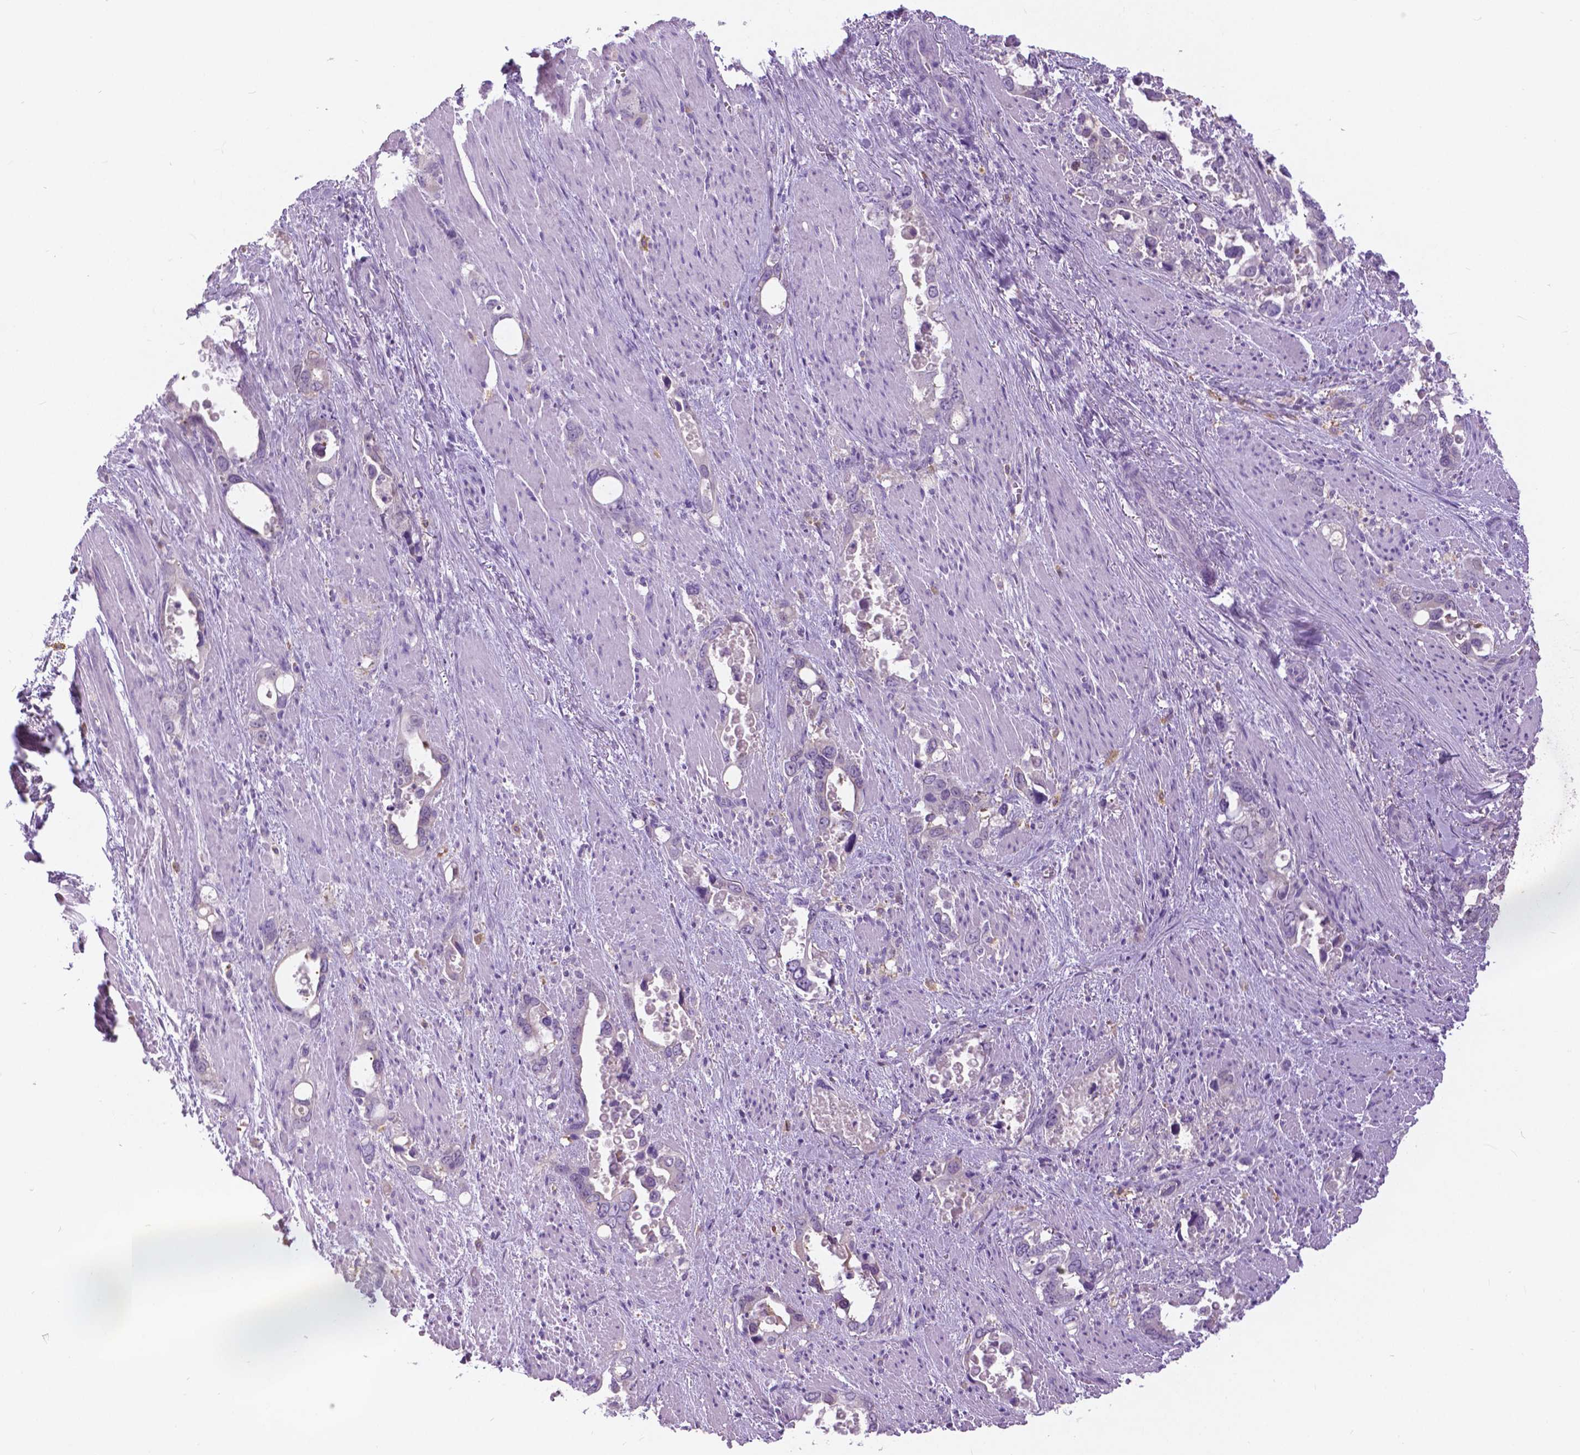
{"staining": {"intensity": "negative", "quantity": "none", "location": "none"}, "tissue": "stomach cancer", "cell_type": "Tumor cells", "image_type": "cancer", "snomed": [{"axis": "morphology", "description": "Normal tissue, NOS"}, {"axis": "morphology", "description": "Adenocarcinoma, NOS"}, {"axis": "topography", "description": "Esophagus"}, {"axis": "topography", "description": "Stomach, upper"}], "caption": "Tumor cells show no significant positivity in adenocarcinoma (stomach).", "gene": "TP53TG5", "patient": {"sex": "male", "age": 74}}